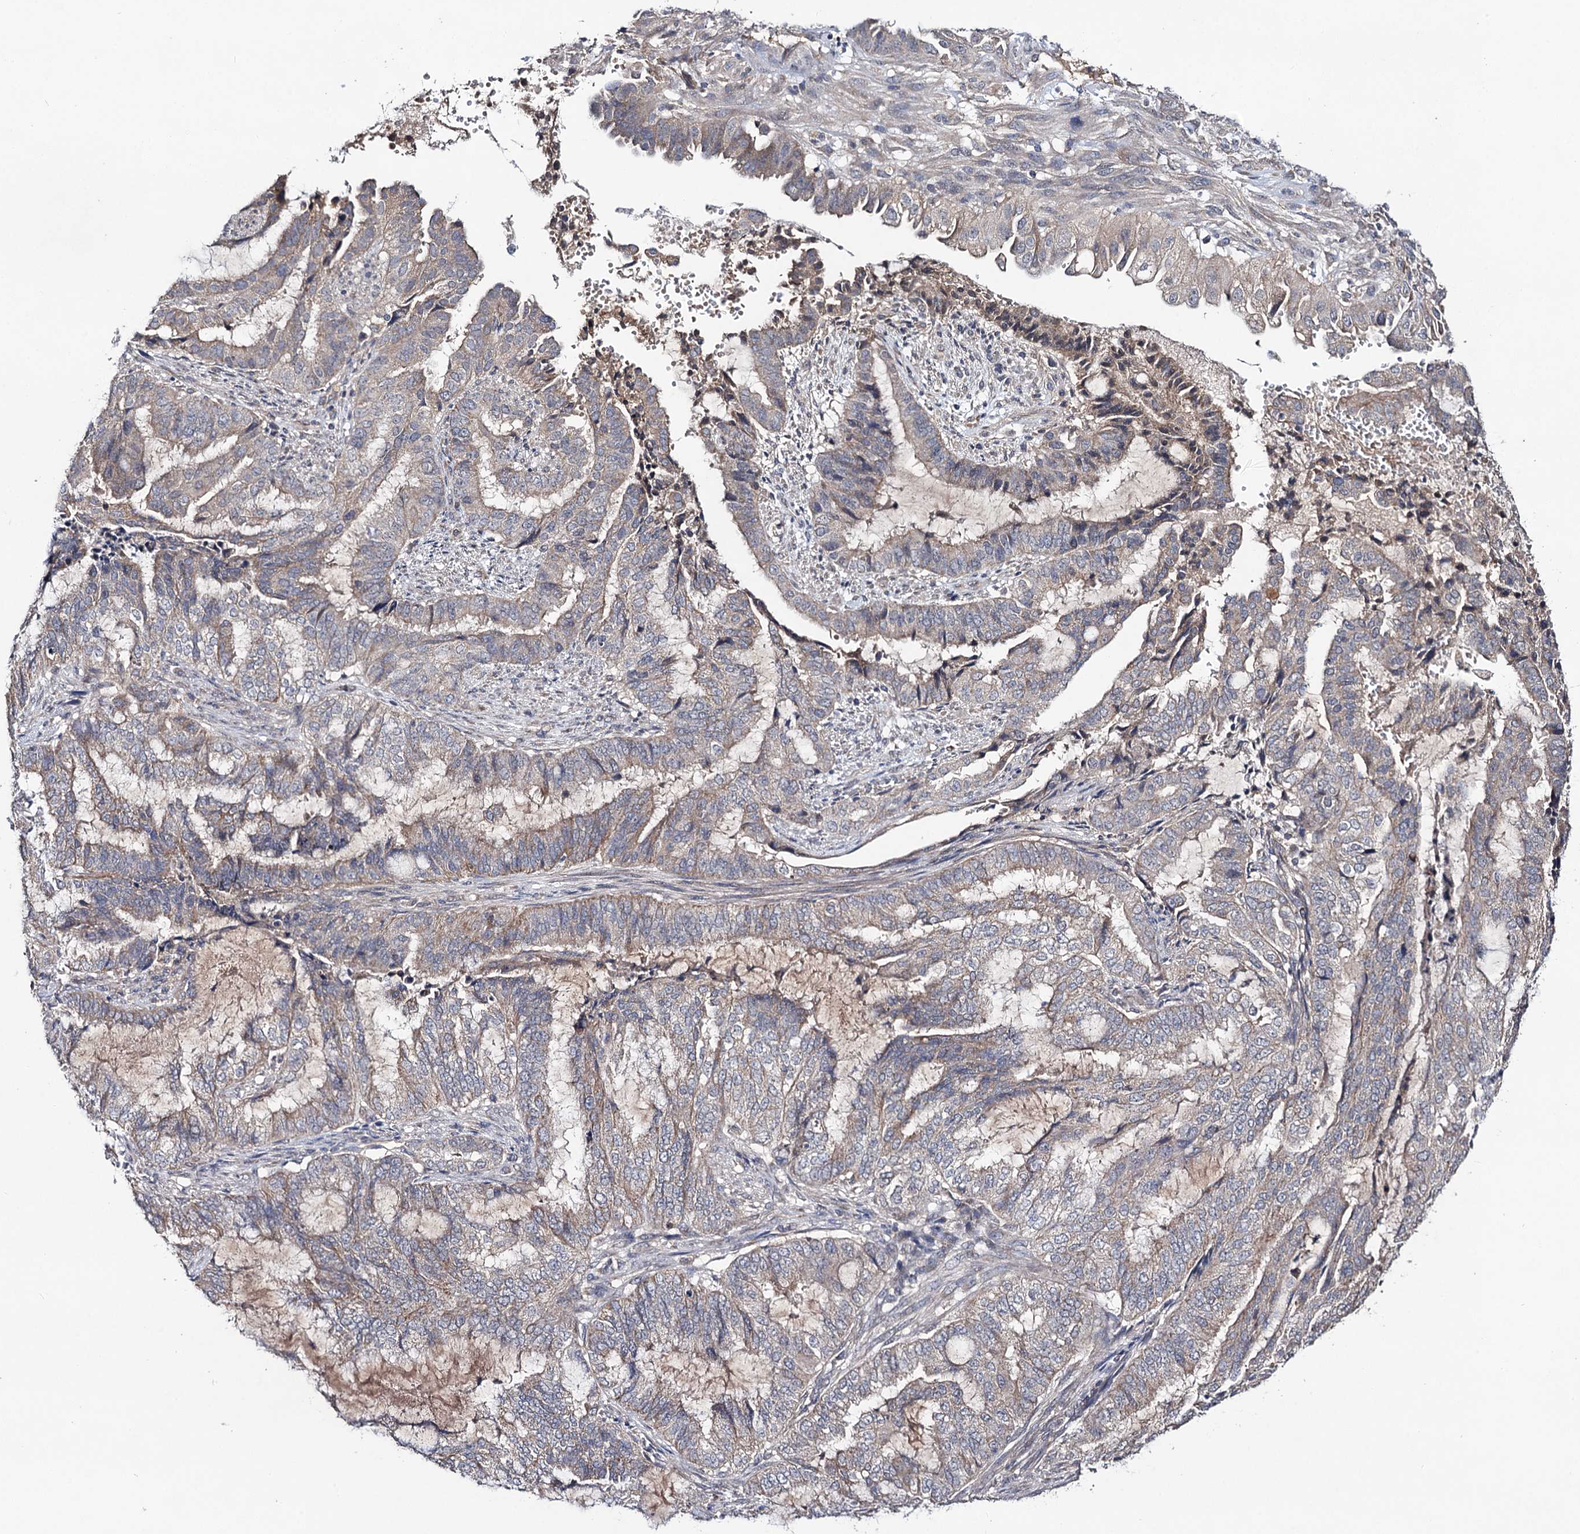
{"staining": {"intensity": "weak", "quantity": "25%-75%", "location": "cytoplasmic/membranous"}, "tissue": "endometrial cancer", "cell_type": "Tumor cells", "image_type": "cancer", "snomed": [{"axis": "morphology", "description": "Adenocarcinoma, NOS"}, {"axis": "topography", "description": "Endometrium"}], "caption": "Immunohistochemical staining of endometrial cancer displays weak cytoplasmic/membranous protein positivity in approximately 25%-75% of tumor cells. (DAB IHC, brown staining for protein, blue staining for nuclei).", "gene": "VPS37D", "patient": {"sex": "female", "age": 51}}